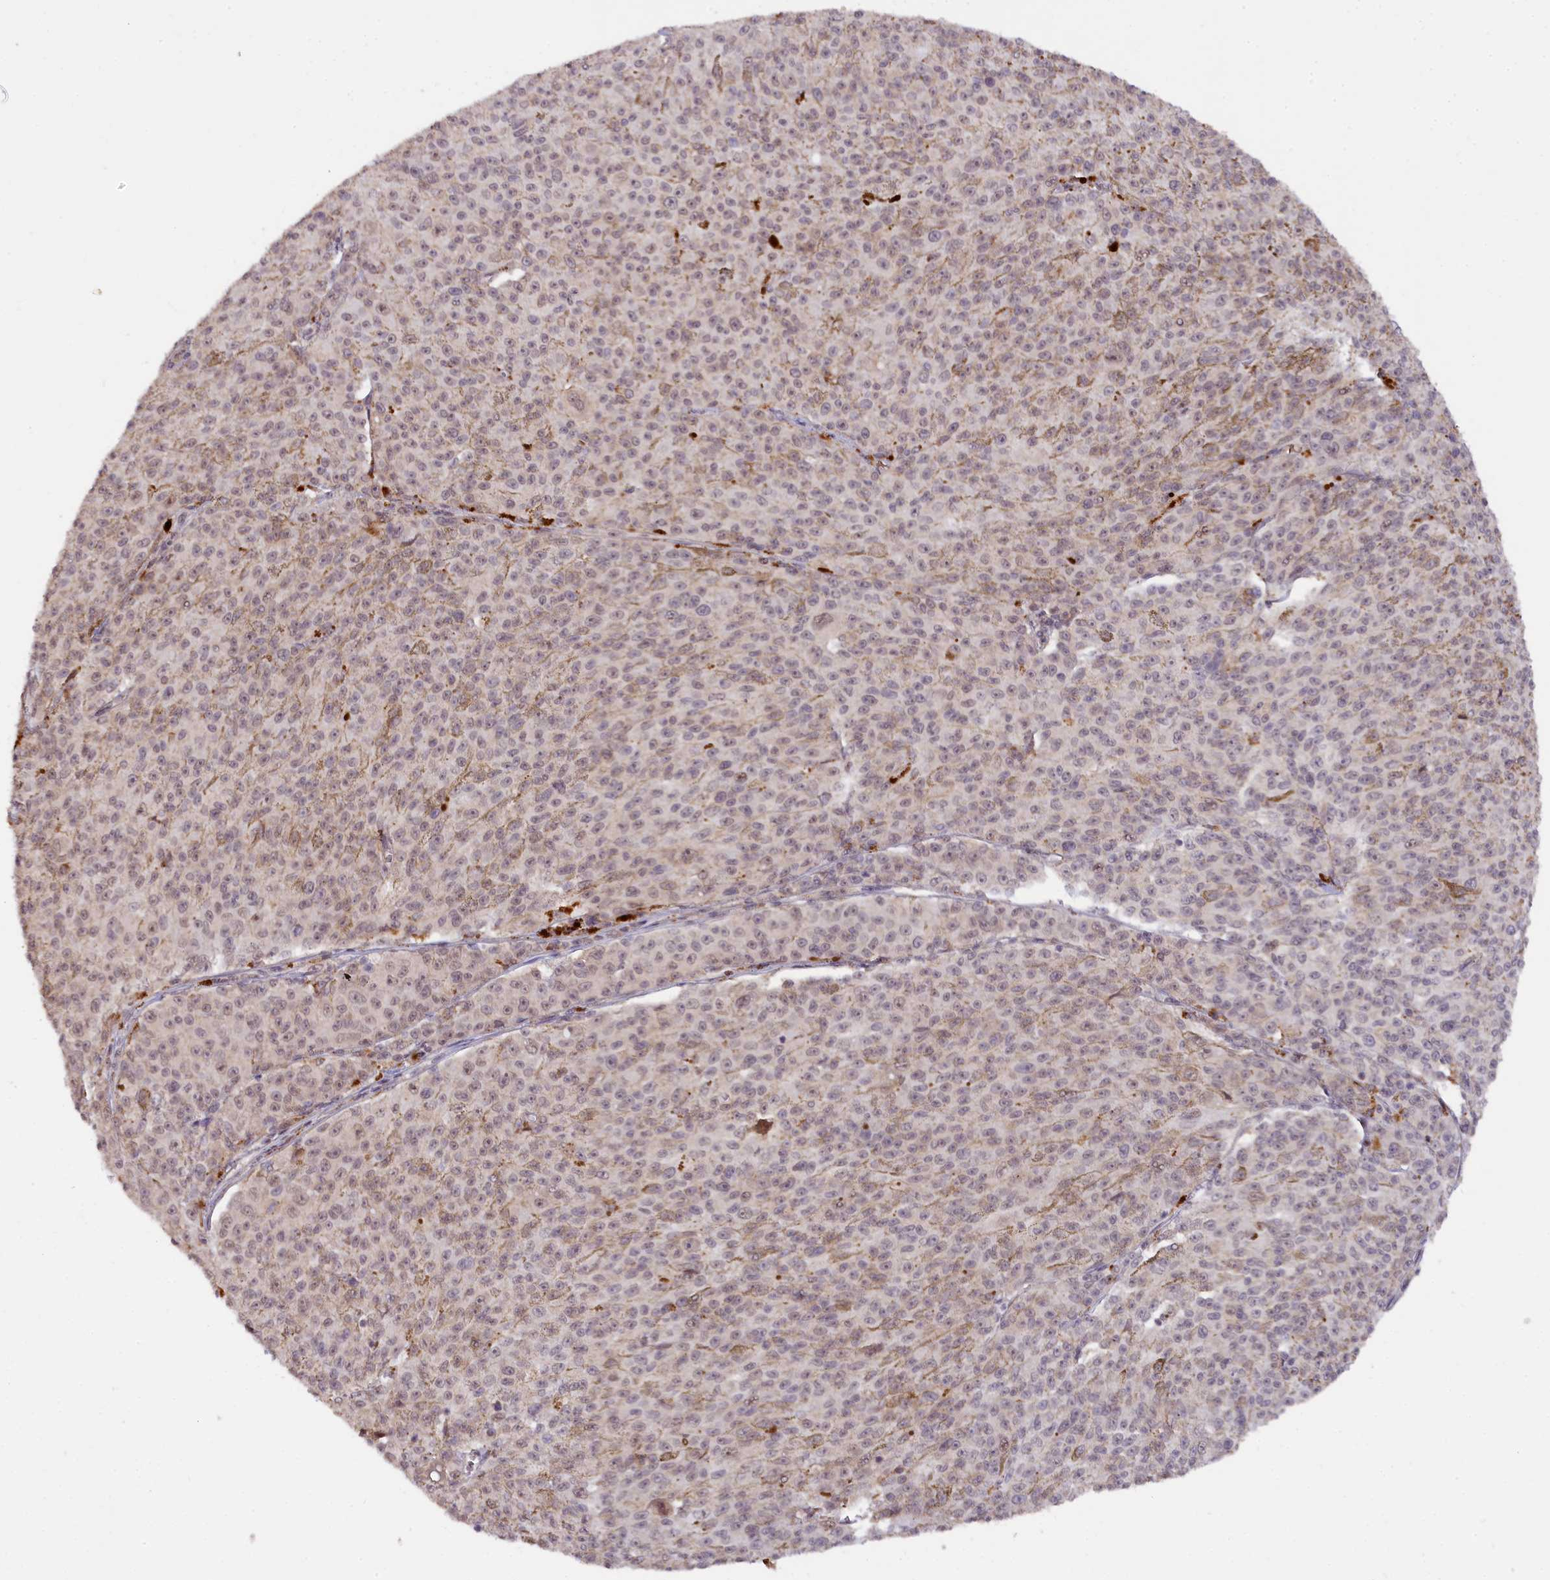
{"staining": {"intensity": "moderate", "quantity": "<25%", "location": "cytoplasmic/membranous,nuclear"}, "tissue": "melanoma", "cell_type": "Tumor cells", "image_type": "cancer", "snomed": [{"axis": "morphology", "description": "Malignant melanoma, NOS"}, {"axis": "topography", "description": "Skin"}], "caption": "Immunohistochemical staining of malignant melanoma exhibits low levels of moderate cytoplasmic/membranous and nuclear staining in approximately <25% of tumor cells.", "gene": "ZNF480", "patient": {"sex": "female", "age": 52}}